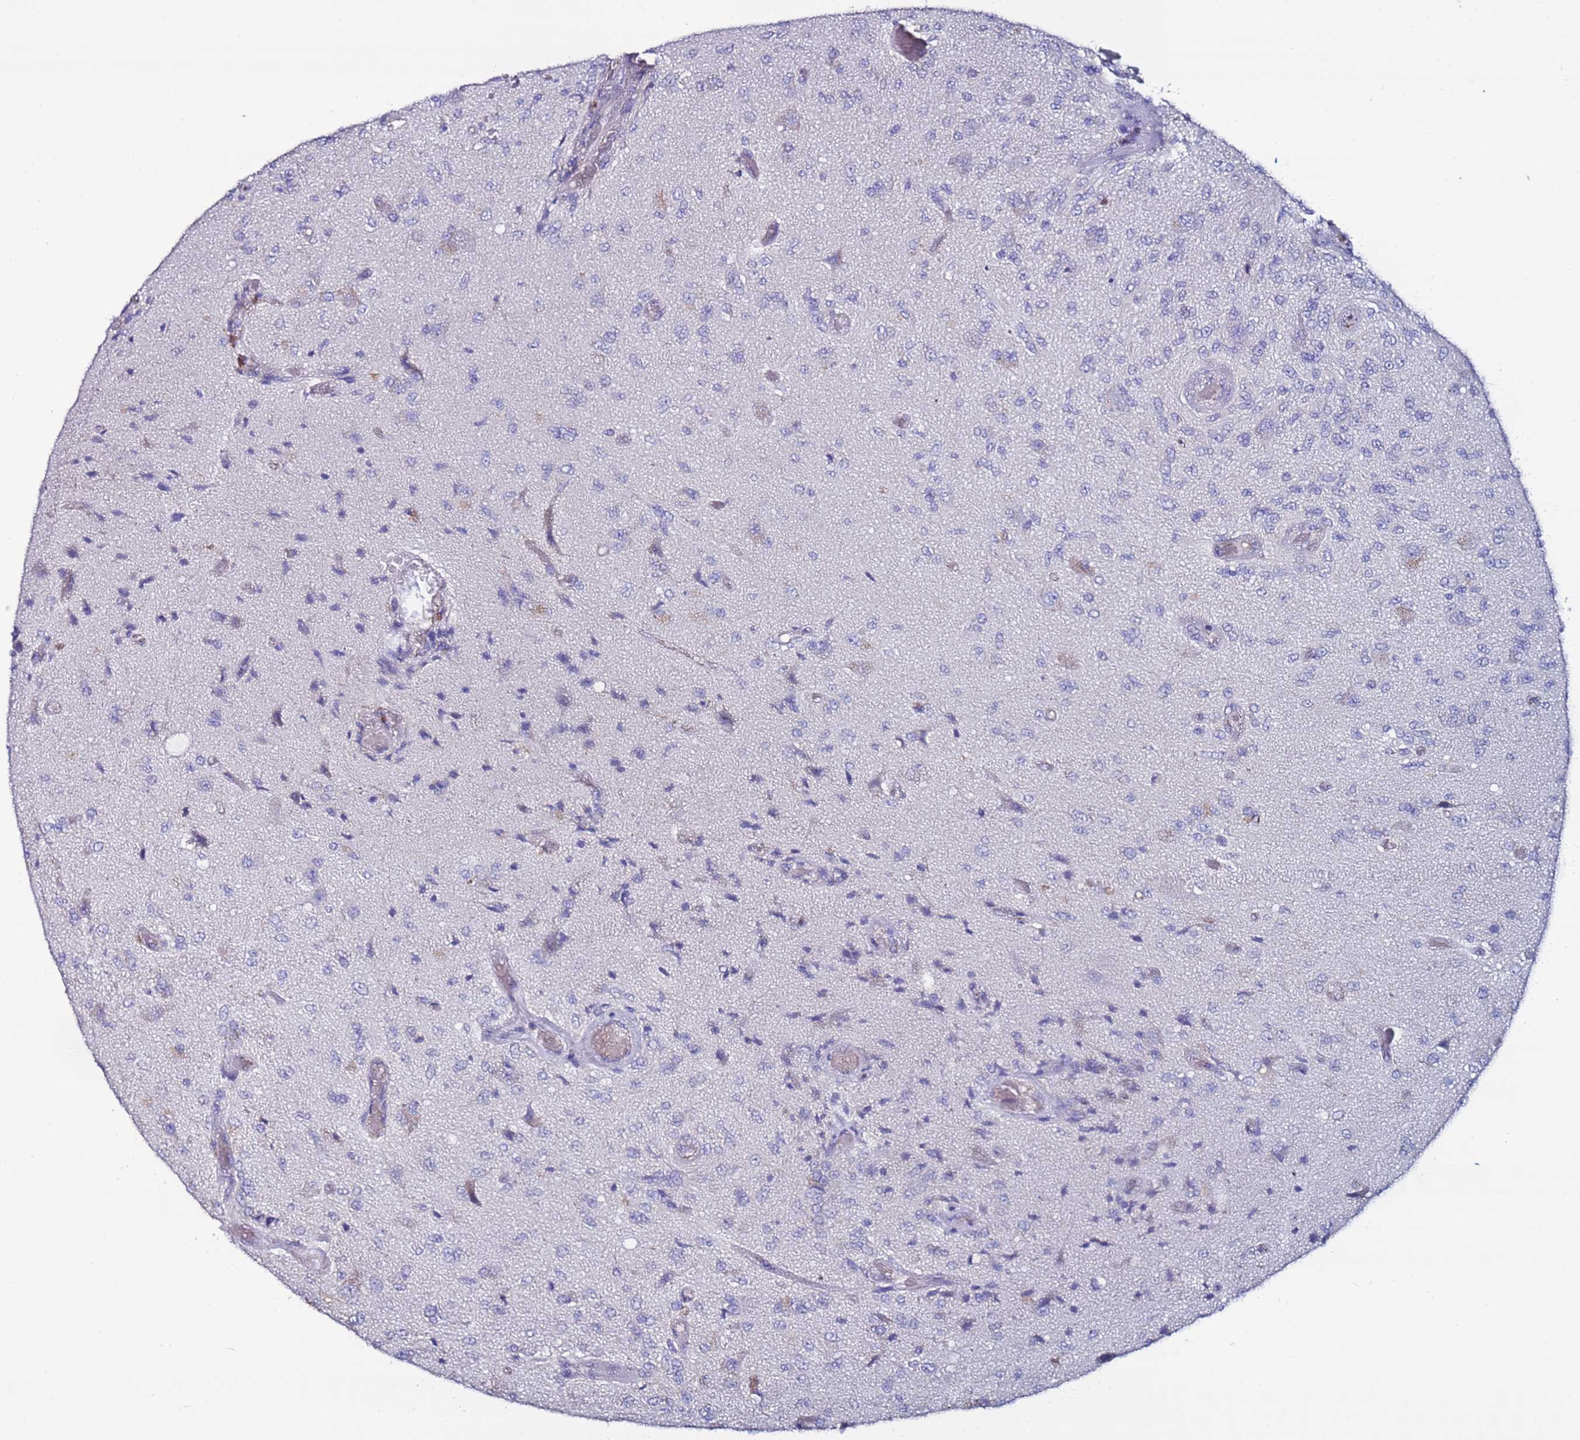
{"staining": {"intensity": "negative", "quantity": "none", "location": "none"}, "tissue": "glioma", "cell_type": "Tumor cells", "image_type": "cancer", "snomed": [{"axis": "morphology", "description": "Normal tissue, NOS"}, {"axis": "morphology", "description": "Glioma, malignant, High grade"}, {"axis": "topography", "description": "Cerebral cortex"}], "caption": "Glioma was stained to show a protein in brown. There is no significant staining in tumor cells.", "gene": "TENM3", "patient": {"sex": "male", "age": 77}}